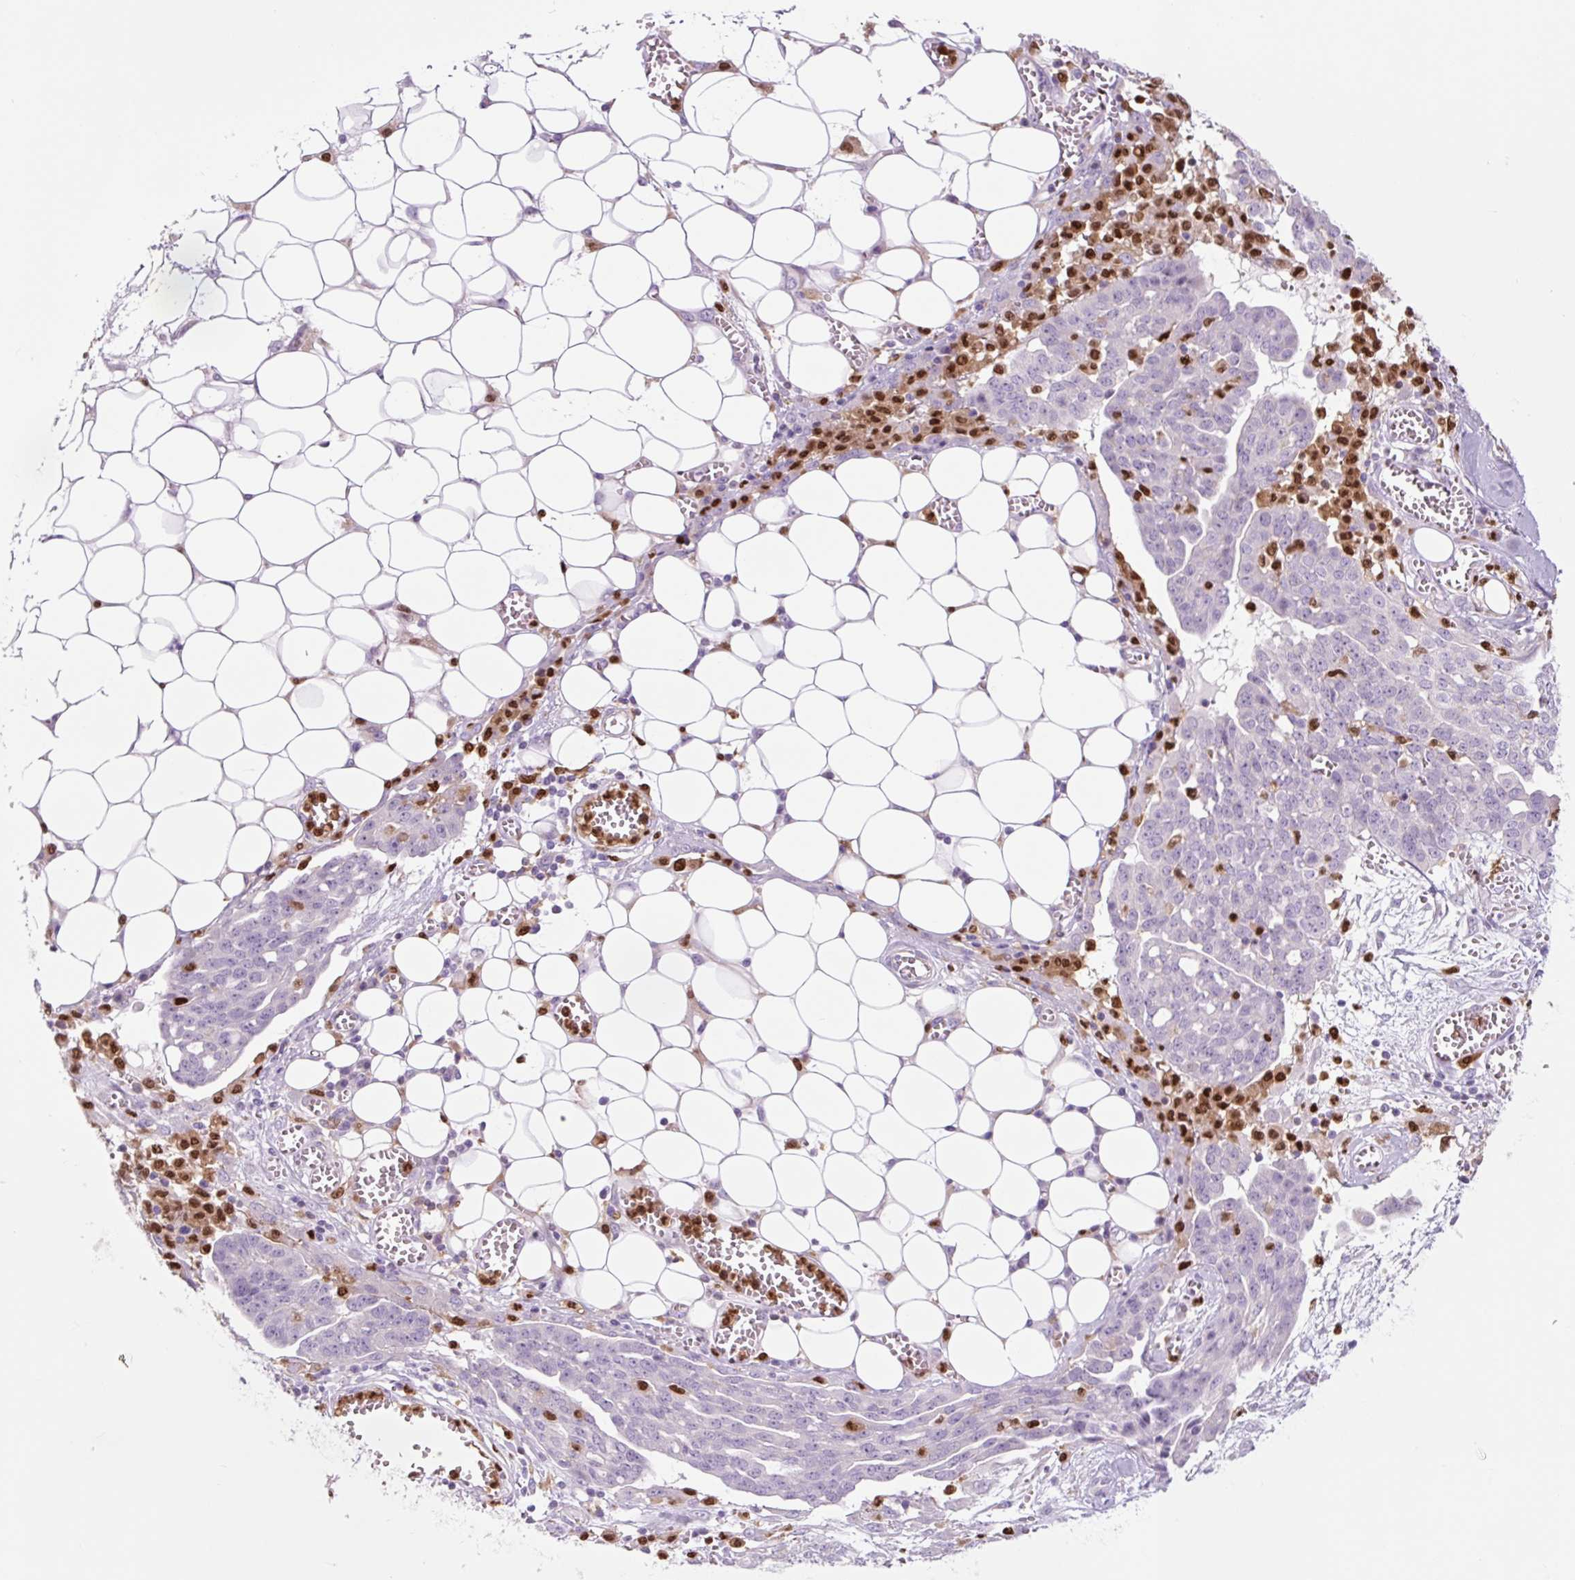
{"staining": {"intensity": "negative", "quantity": "none", "location": "none"}, "tissue": "ovarian cancer", "cell_type": "Tumor cells", "image_type": "cancer", "snomed": [{"axis": "morphology", "description": "Cystadenocarcinoma, serous, NOS"}, {"axis": "topography", "description": "Soft tissue"}, {"axis": "topography", "description": "Ovary"}], "caption": "An immunohistochemistry histopathology image of ovarian cancer is shown. There is no staining in tumor cells of ovarian cancer.", "gene": "SPI1", "patient": {"sex": "female", "age": 57}}